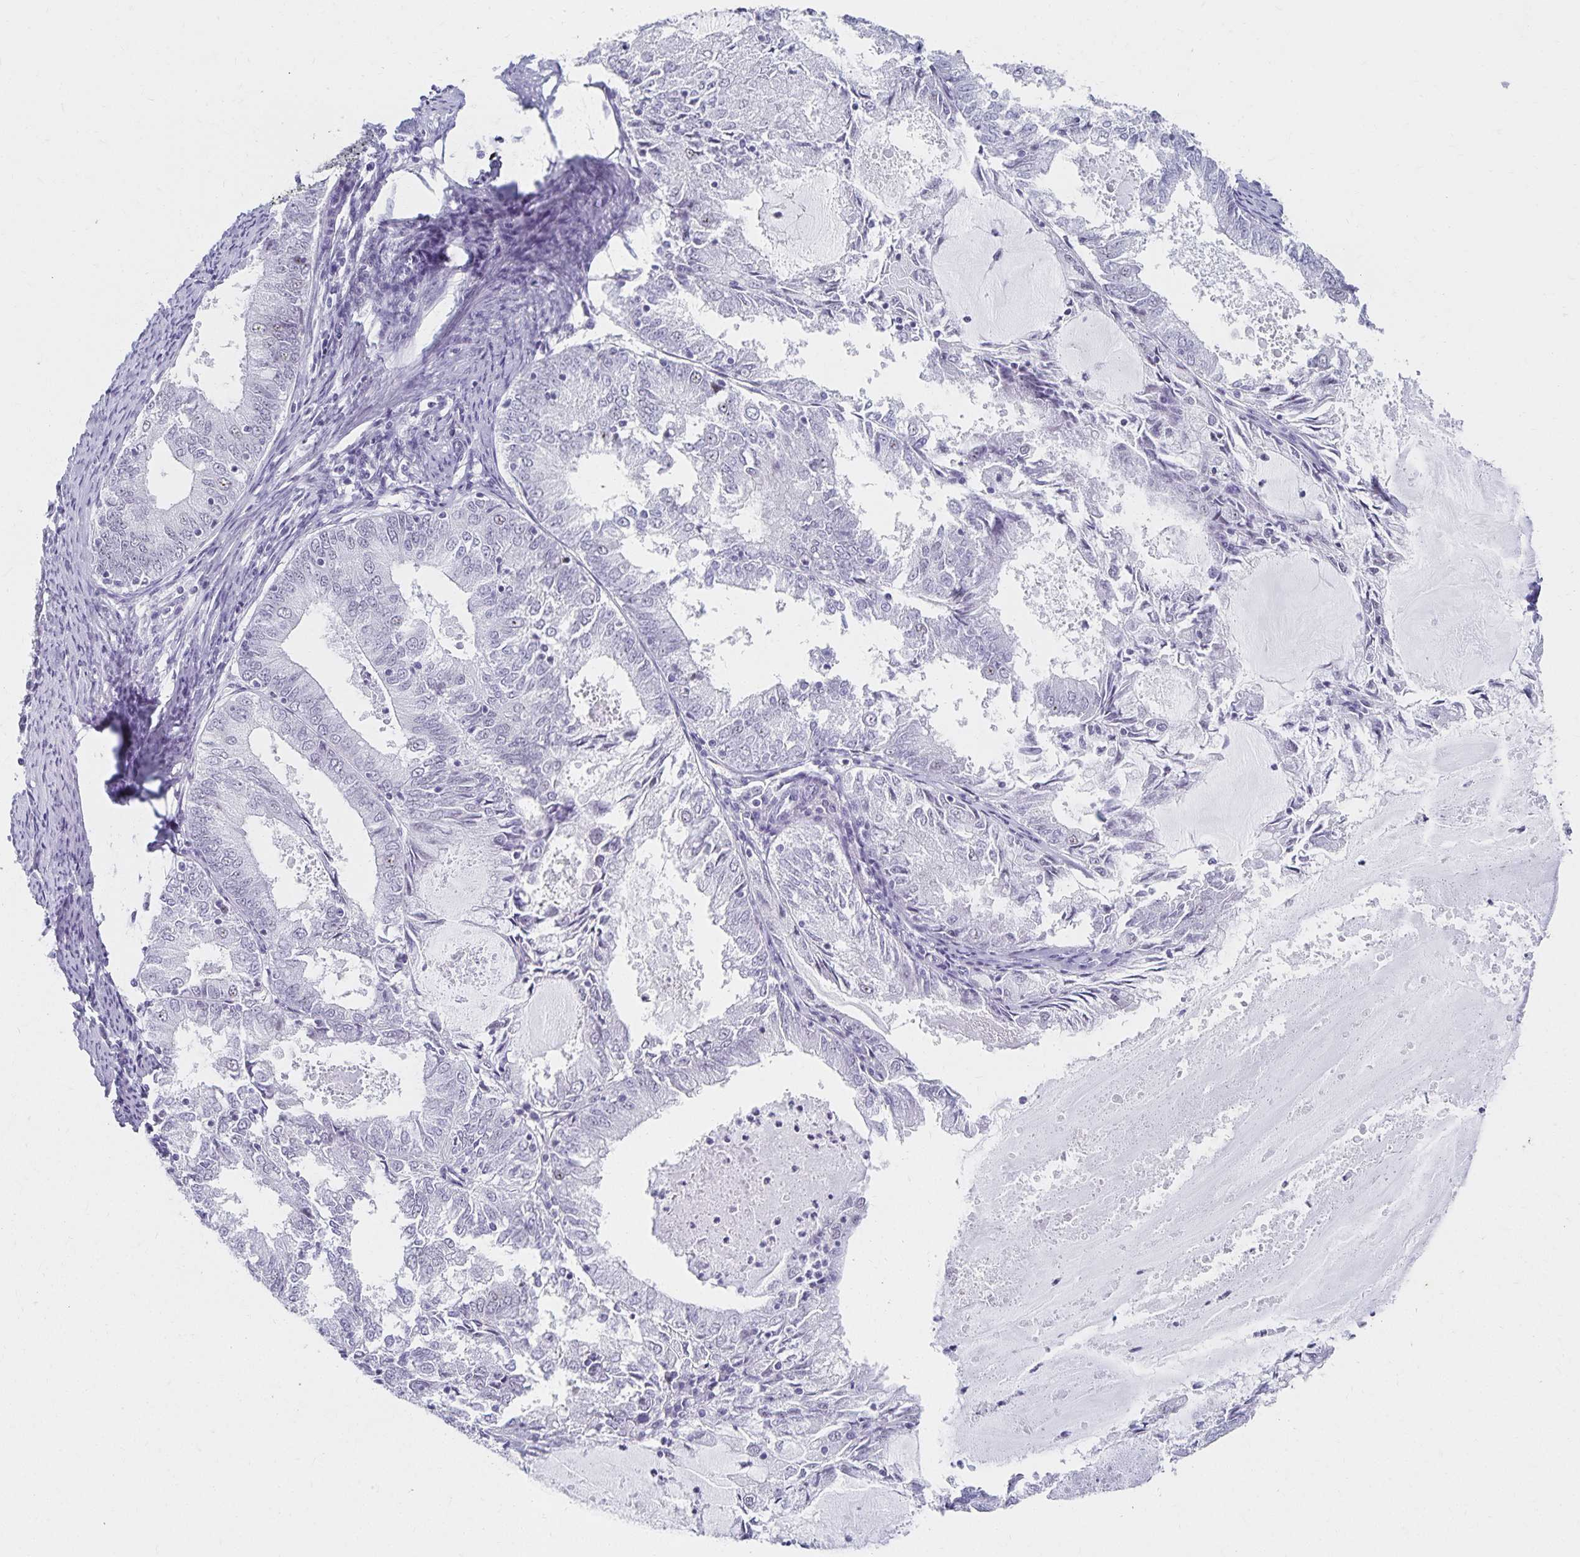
{"staining": {"intensity": "negative", "quantity": "none", "location": "none"}, "tissue": "endometrial cancer", "cell_type": "Tumor cells", "image_type": "cancer", "snomed": [{"axis": "morphology", "description": "Adenocarcinoma, NOS"}, {"axis": "topography", "description": "Endometrium"}], "caption": "Photomicrograph shows no significant protein positivity in tumor cells of endometrial adenocarcinoma. (DAB (3,3'-diaminobenzidine) immunohistochemistry (IHC), high magnification).", "gene": "C20orf85", "patient": {"sex": "female", "age": 57}}